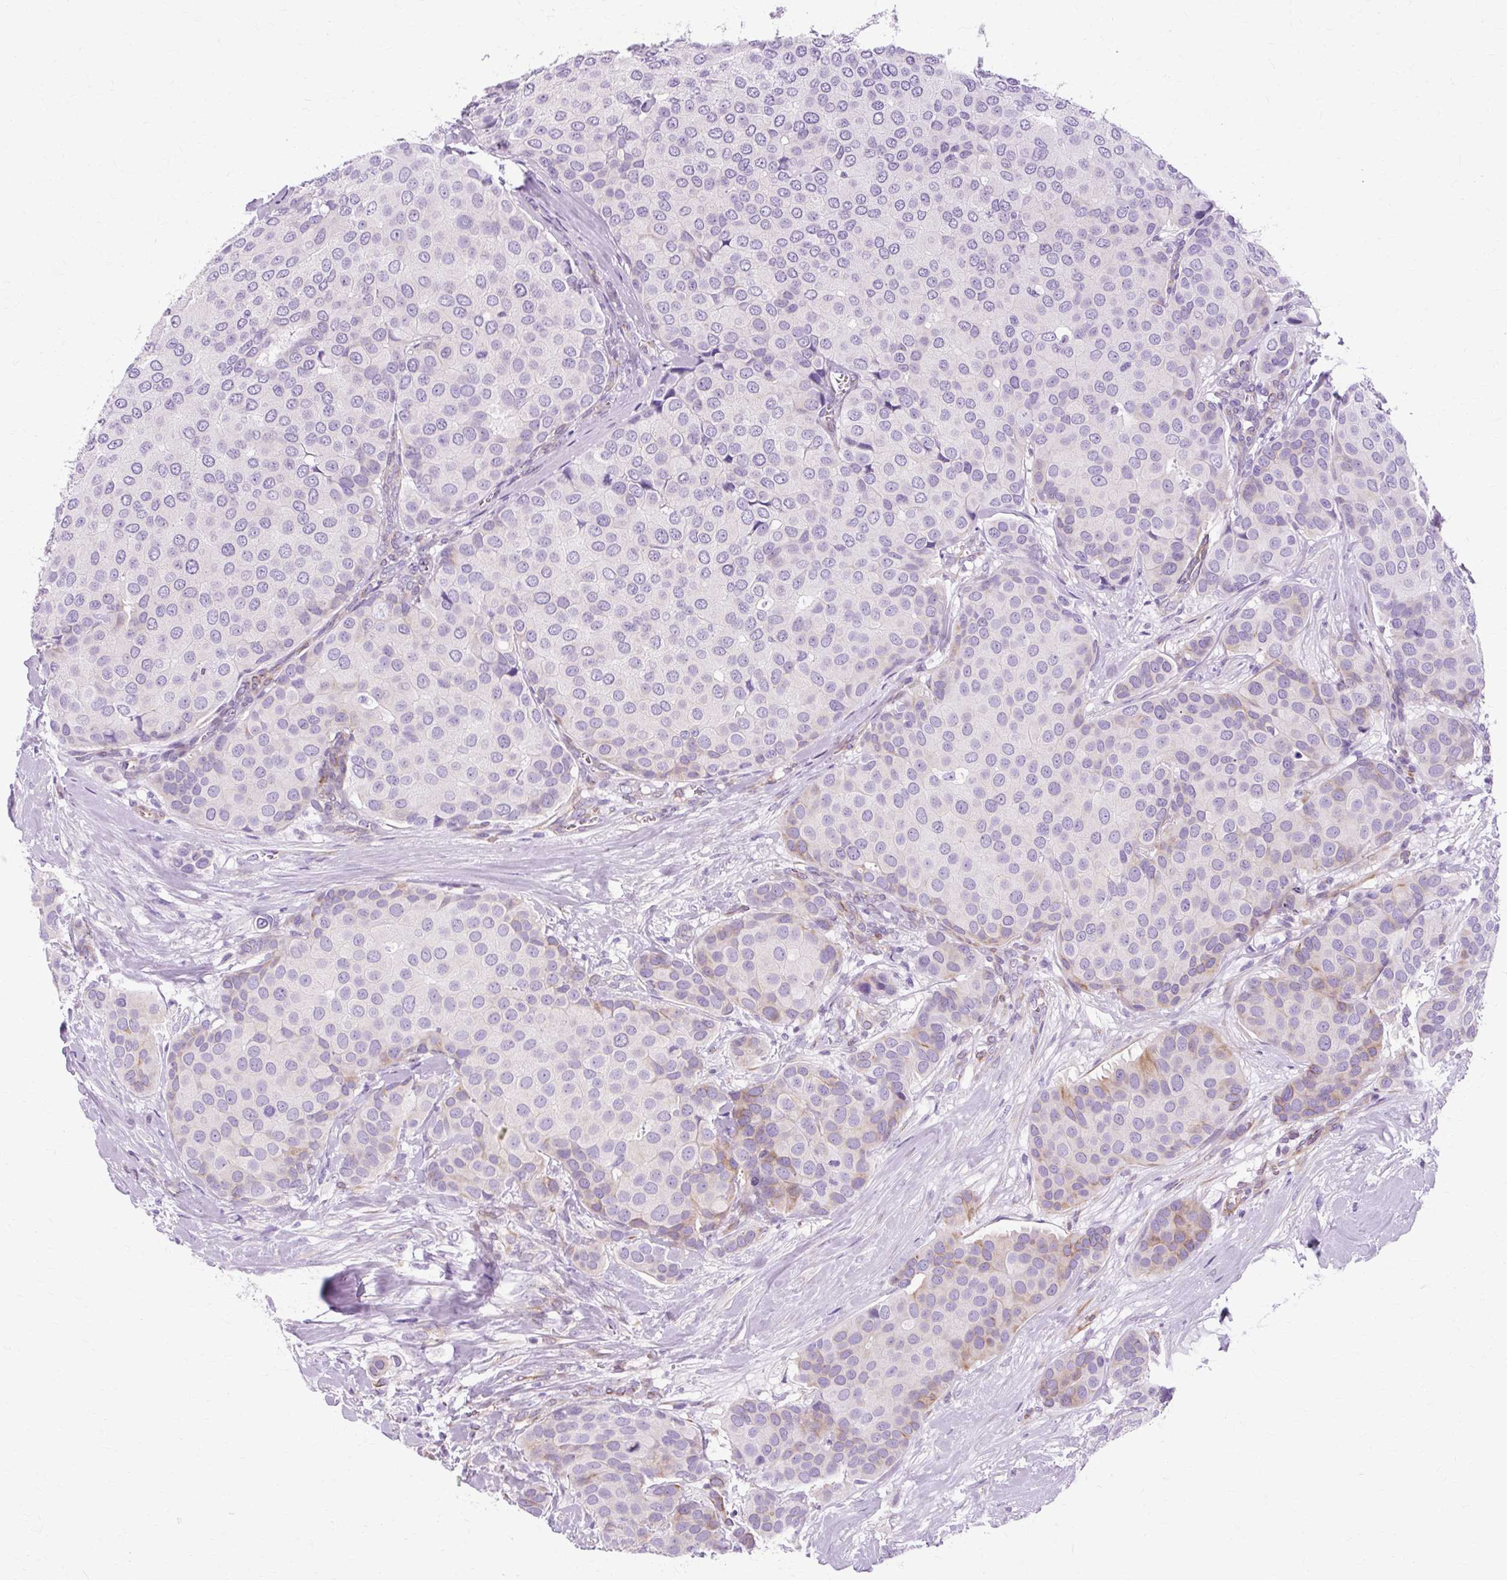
{"staining": {"intensity": "negative", "quantity": "none", "location": "none"}, "tissue": "breast cancer", "cell_type": "Tumor cells", "image_type": "cancer", "snomed": [{"axis": "morphology", "description": "Duct carcinoma"}, {"axis": "topography", "description": "Breast"}], "caption": "Breast cancer stained for a protein using immunohistochemistry exhibits no positivity tumor cells.", "gene": "TMEM89", "patient": {"sex": "female", "age": 70}}